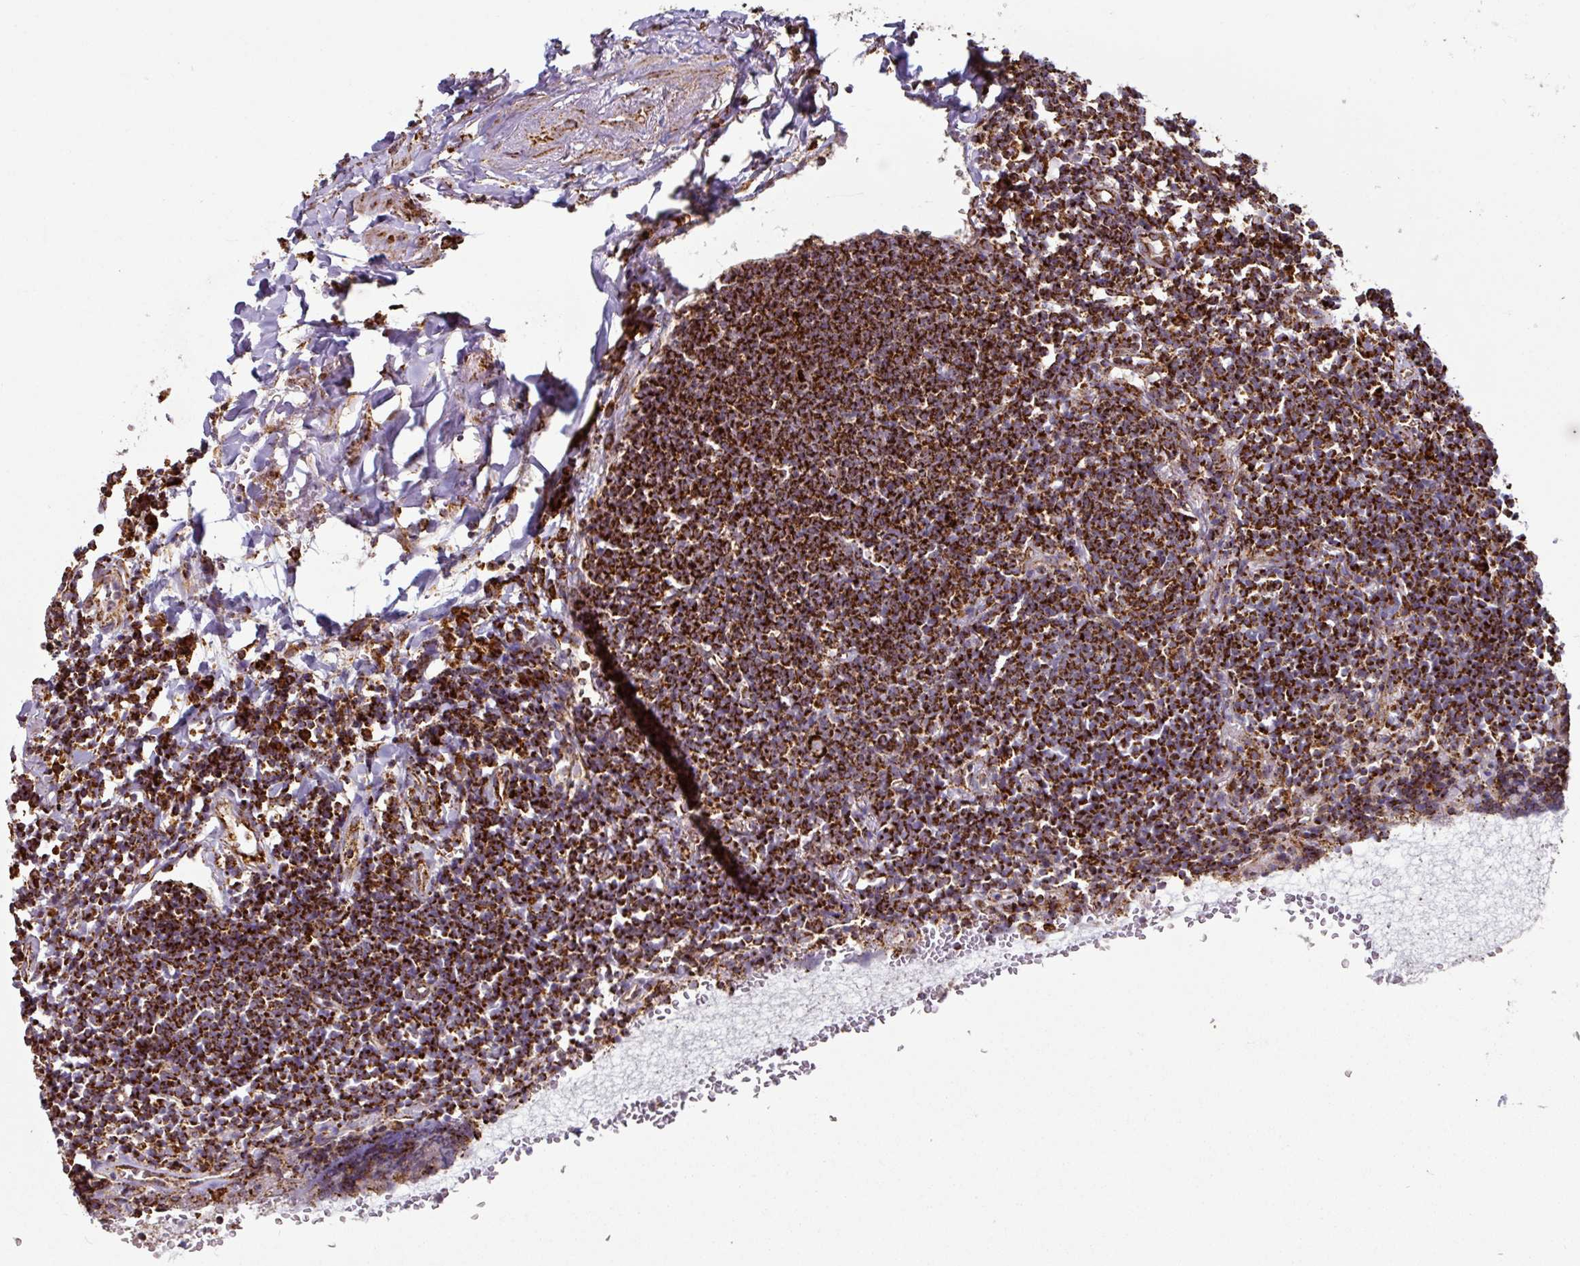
{"staining": {"intensity": "strong", "quantity": ">75%", "location": "cytoplasmic/membranous"}, "tissue": "lymphoma", "cell_type": "Tumor cells", "image_type": "cancer", "snomed": [{"axis": "morphology", "description": "Malignant lymphoma, non-Hodgkin's type, Low grade"}, {"axis": "topography", "description": "Lung"}], "caption": "A brown stain labels strong cytoplasmic/membranous expression of a protein in lymphoma tumor cells.", "gene": "TRAP1", "patient": {"sex": "female", "age": 71}}